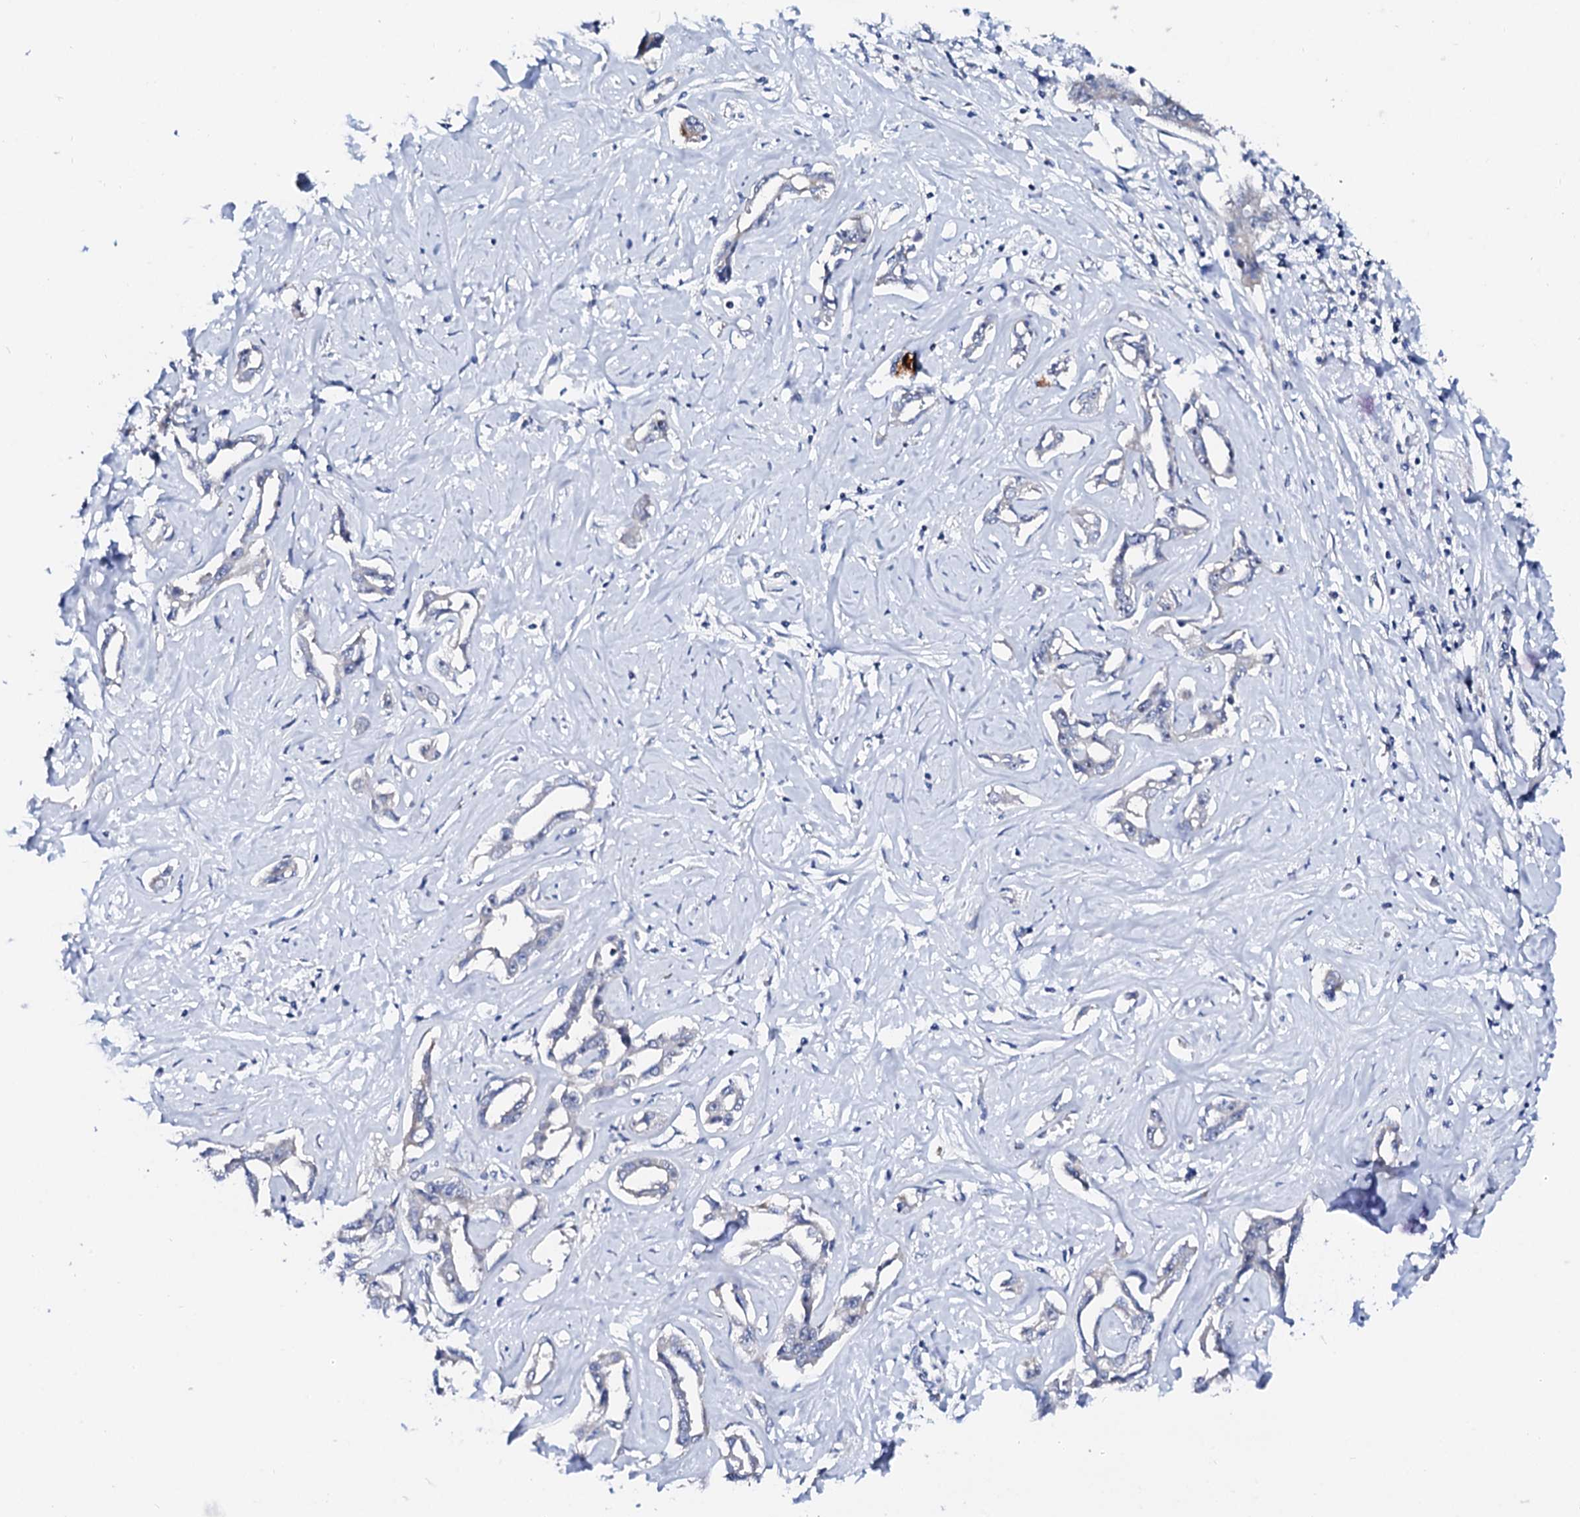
{"staining": {"intensity": "negative", "quantity": "none", "location": "none"}, "tissue": "liver cancer", "cell_type": "Tumor cells", "image_type": "cancer", "snomed": [{"axis": "morphology", "description": "Cholangiocarcinoma"}, {"axis": "topography", "description": "Liver"}], "caption": "The immunohistochemistry image has no significant expression in tumor cells of liver cholangiocarcinoma tissue.", "gene": "BTBD16", "patient": {"sex": "male", "age": 59}}